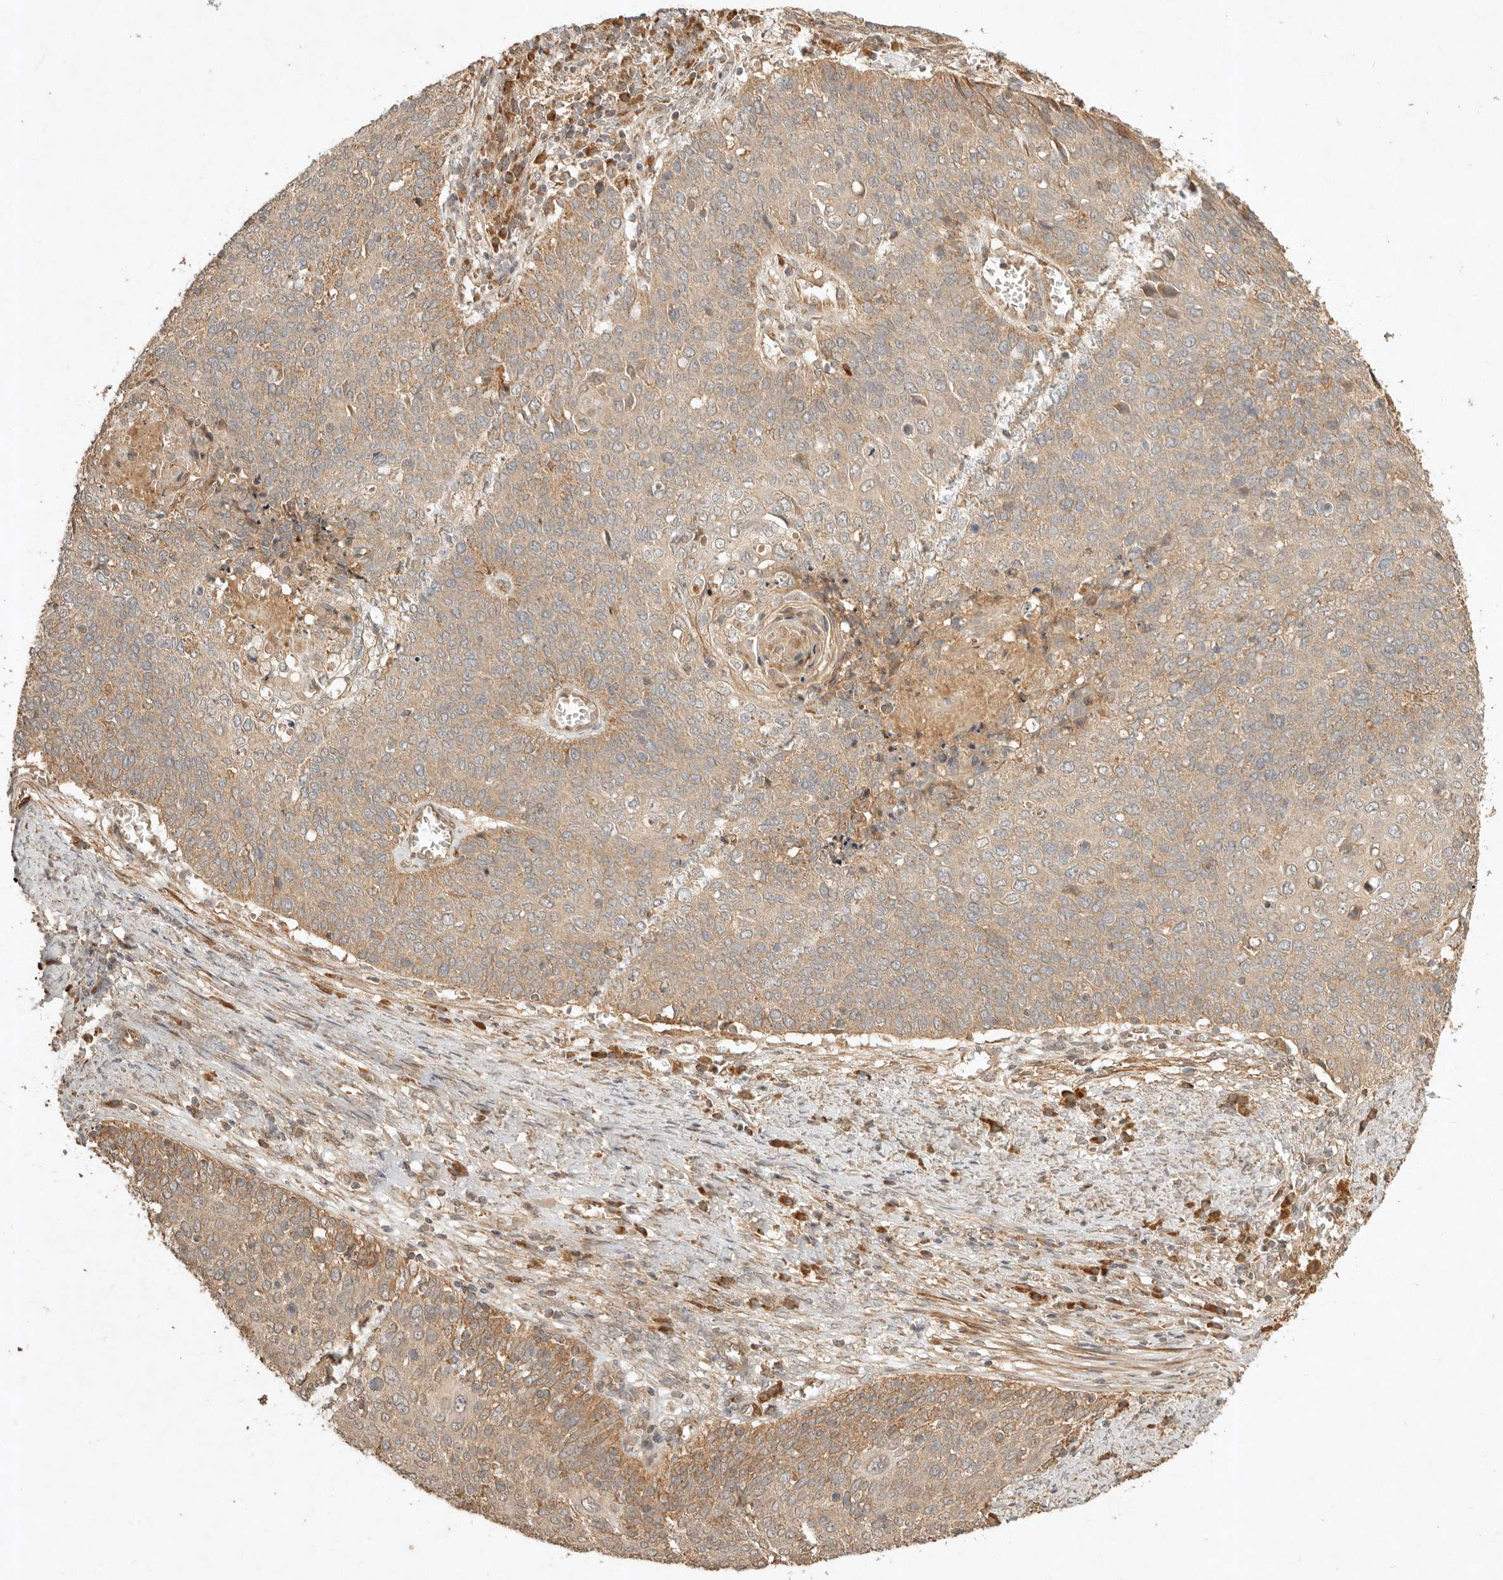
{"staining": {"intensity": "weak", "quantity": ">75%", "location": "cytoplasmic/membranous"}, "tissue": "cervical cancer", "cell_type": "Tumor cells", "image_type": "cancer", "snomed": [{"axis": "morphology", "description": "Squamous cell carcinoma, NOS"}, {"axis": "topography", "description": "Cervix"}], "caption": "Immunohistochemical staining of cervical cancer (squamous cell carcinoma) demonstrates weak cytoplasmic/membranous protein staining in about >75% of tumor cells.", "gene": "CLEC4C", "patient": {"sex": "female", "age": 39}}